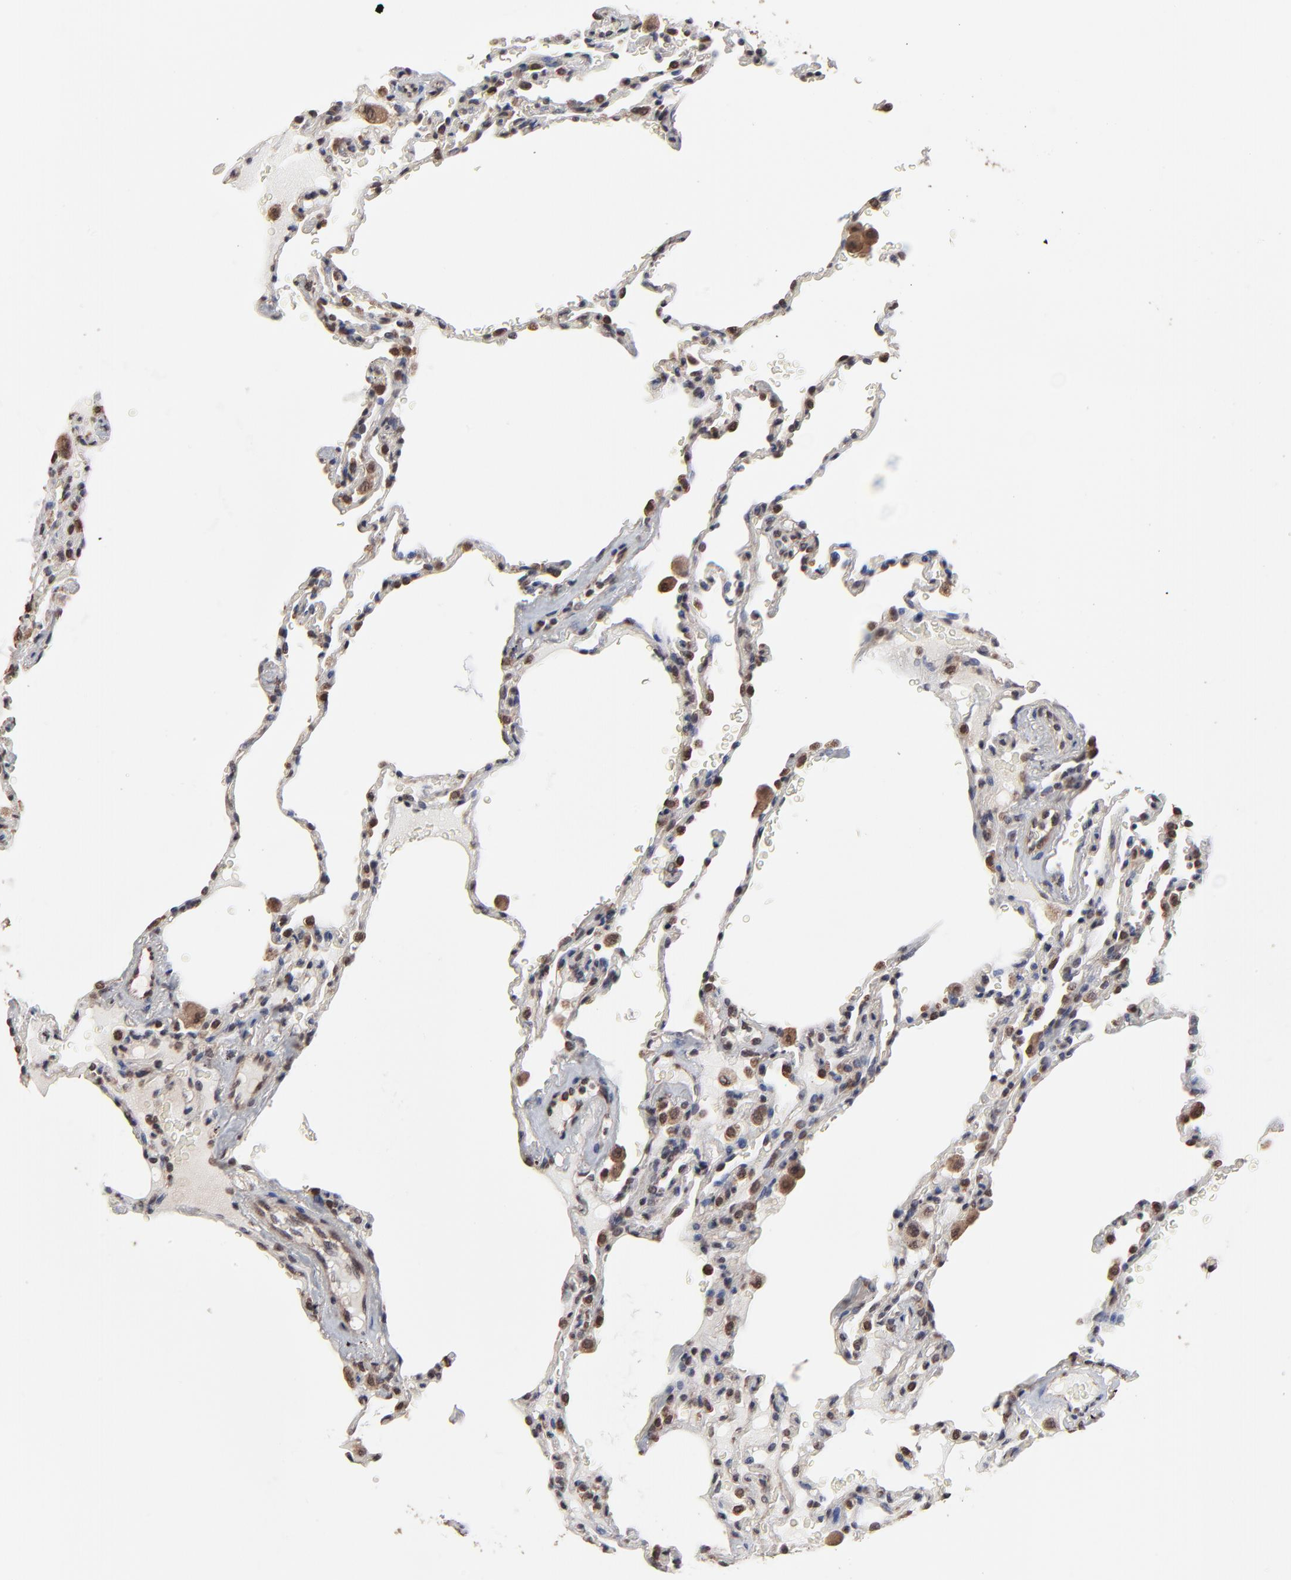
{"staining": {"intensity": "weak", "quantity": ">75%", "location": "cytoplasmic/membranous"}, "tissue": "lung", "cell_type": "Alveolar cells", "image_type": "normal", "snomed": [{"axis": "morphology", "description": "Normal tissue, NOS"}, {"axis": "topography", "description": "Lung"}], "caption": "An immunohistochemistry (IHC) image of benign tissue is shown. Protein staining in brown labels weak cytoplasmic/membranous positivity in lung within alveolar cells.", "gene": "CHM", "patient": {"sex": "male", "age": 59}}